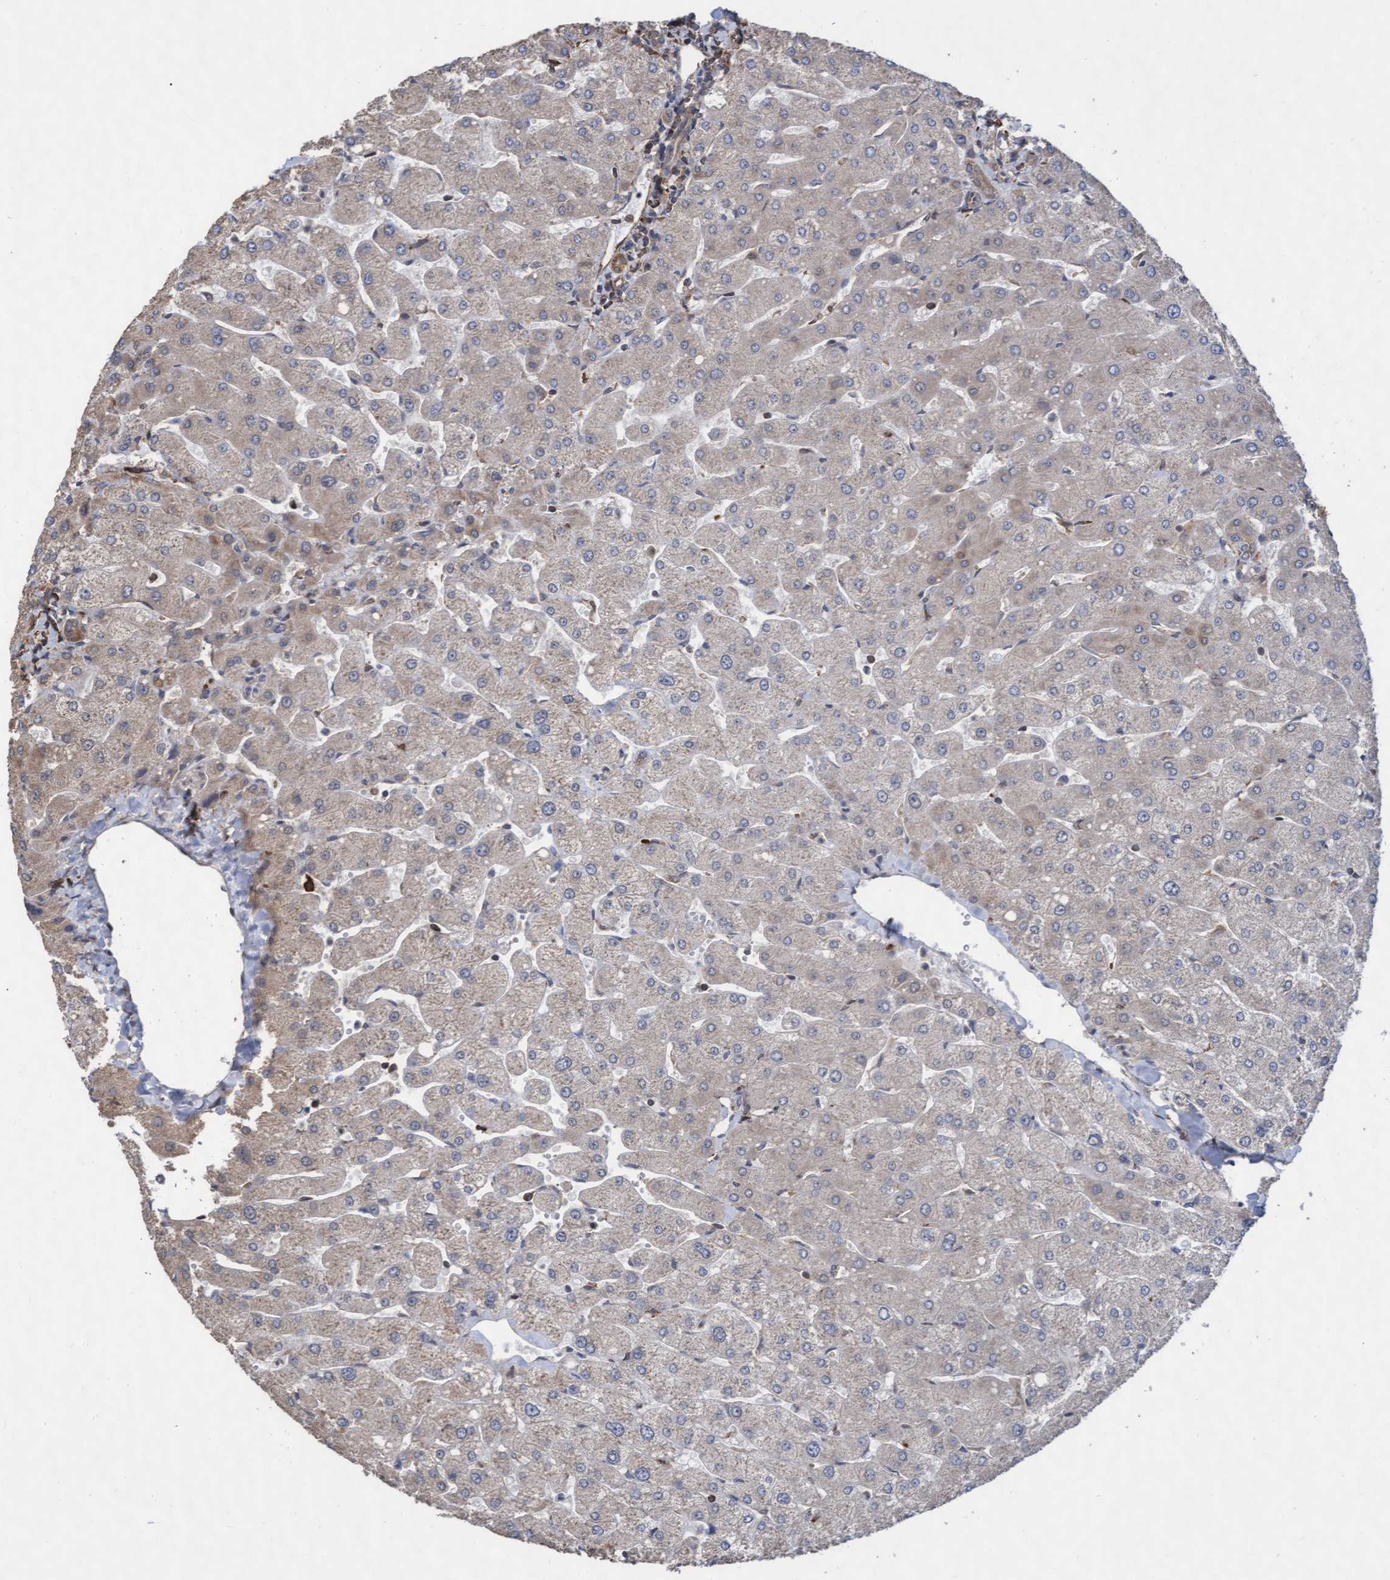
{"staining": {"intensity": "moderate", "quantity": "25%-75%", "location": "cytoplasmic/membranous"}, "tissue": "liver", "cell_type": "Cholangiocytes", "image_type": "normal", "snomed": [{"axis": "morphology", "description": "Normal tissue, NOS"}, {"axis": "topography", "description": "Liver"}], "caption": "A brown stain shows moderate cytoplasmic/membranous positivity of a protein in cholangiocytes of benign human liver.", "gene": "ABCF2", "patient": {"sex": "male", "age": 55}}